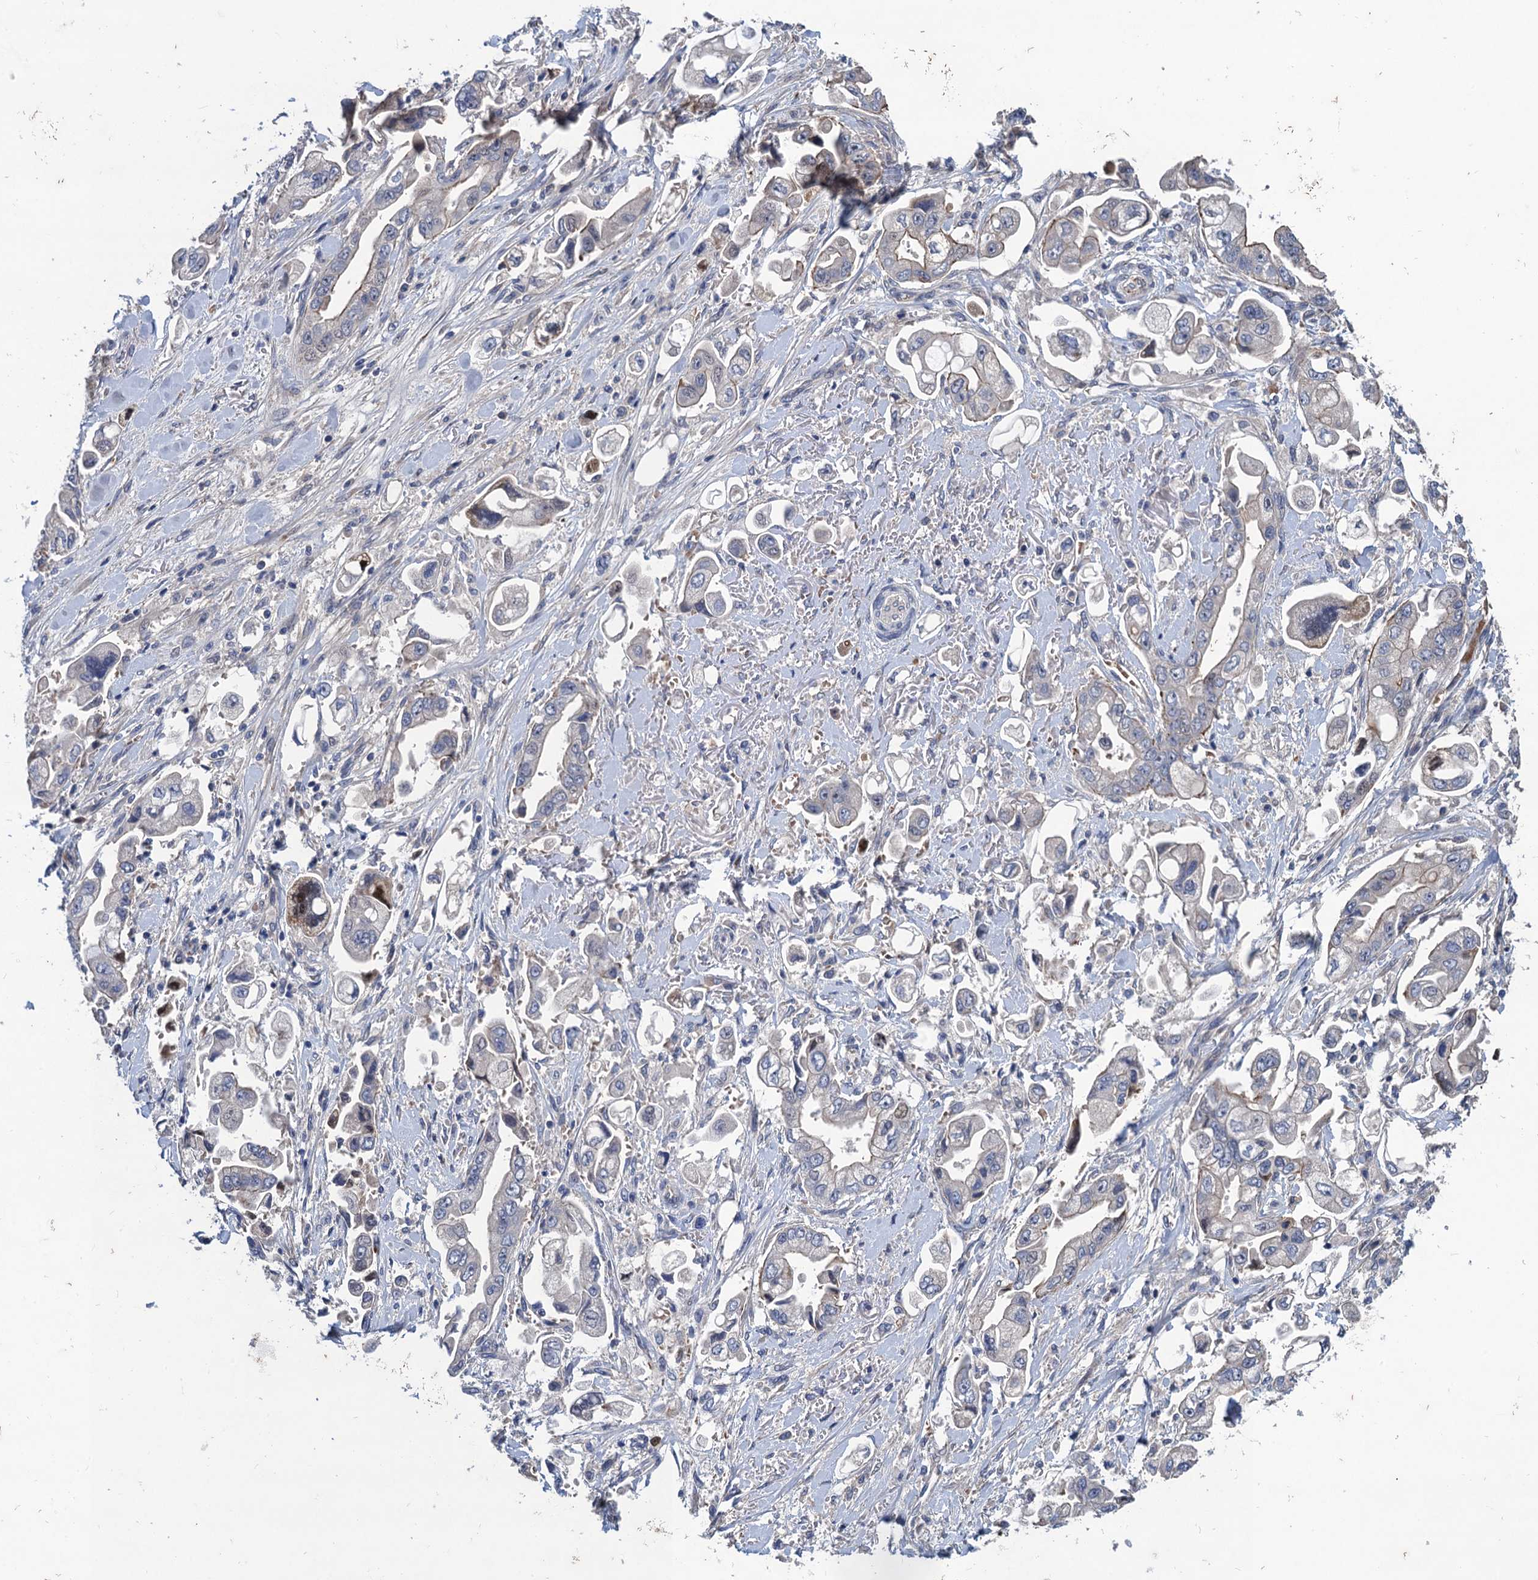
{"staining": {"intensity": "negative", "quantity": "none", "location": "none"}, "tissue": "stomach cancer", "cell_type": "Tumor cells", "image_type": "cancer", "snomed": [{"axis": "morphology", "description": "Adenocarcinoma, NOS"}, {"axis": "topography", "description": "Stomach"}], "caption": "The photomicrograph shows no significant staining in tumor cells of stomach cancer (adenocarcinoma).", "gene": "TRAF7", "patient": {"sex": "male", "age": 62}}